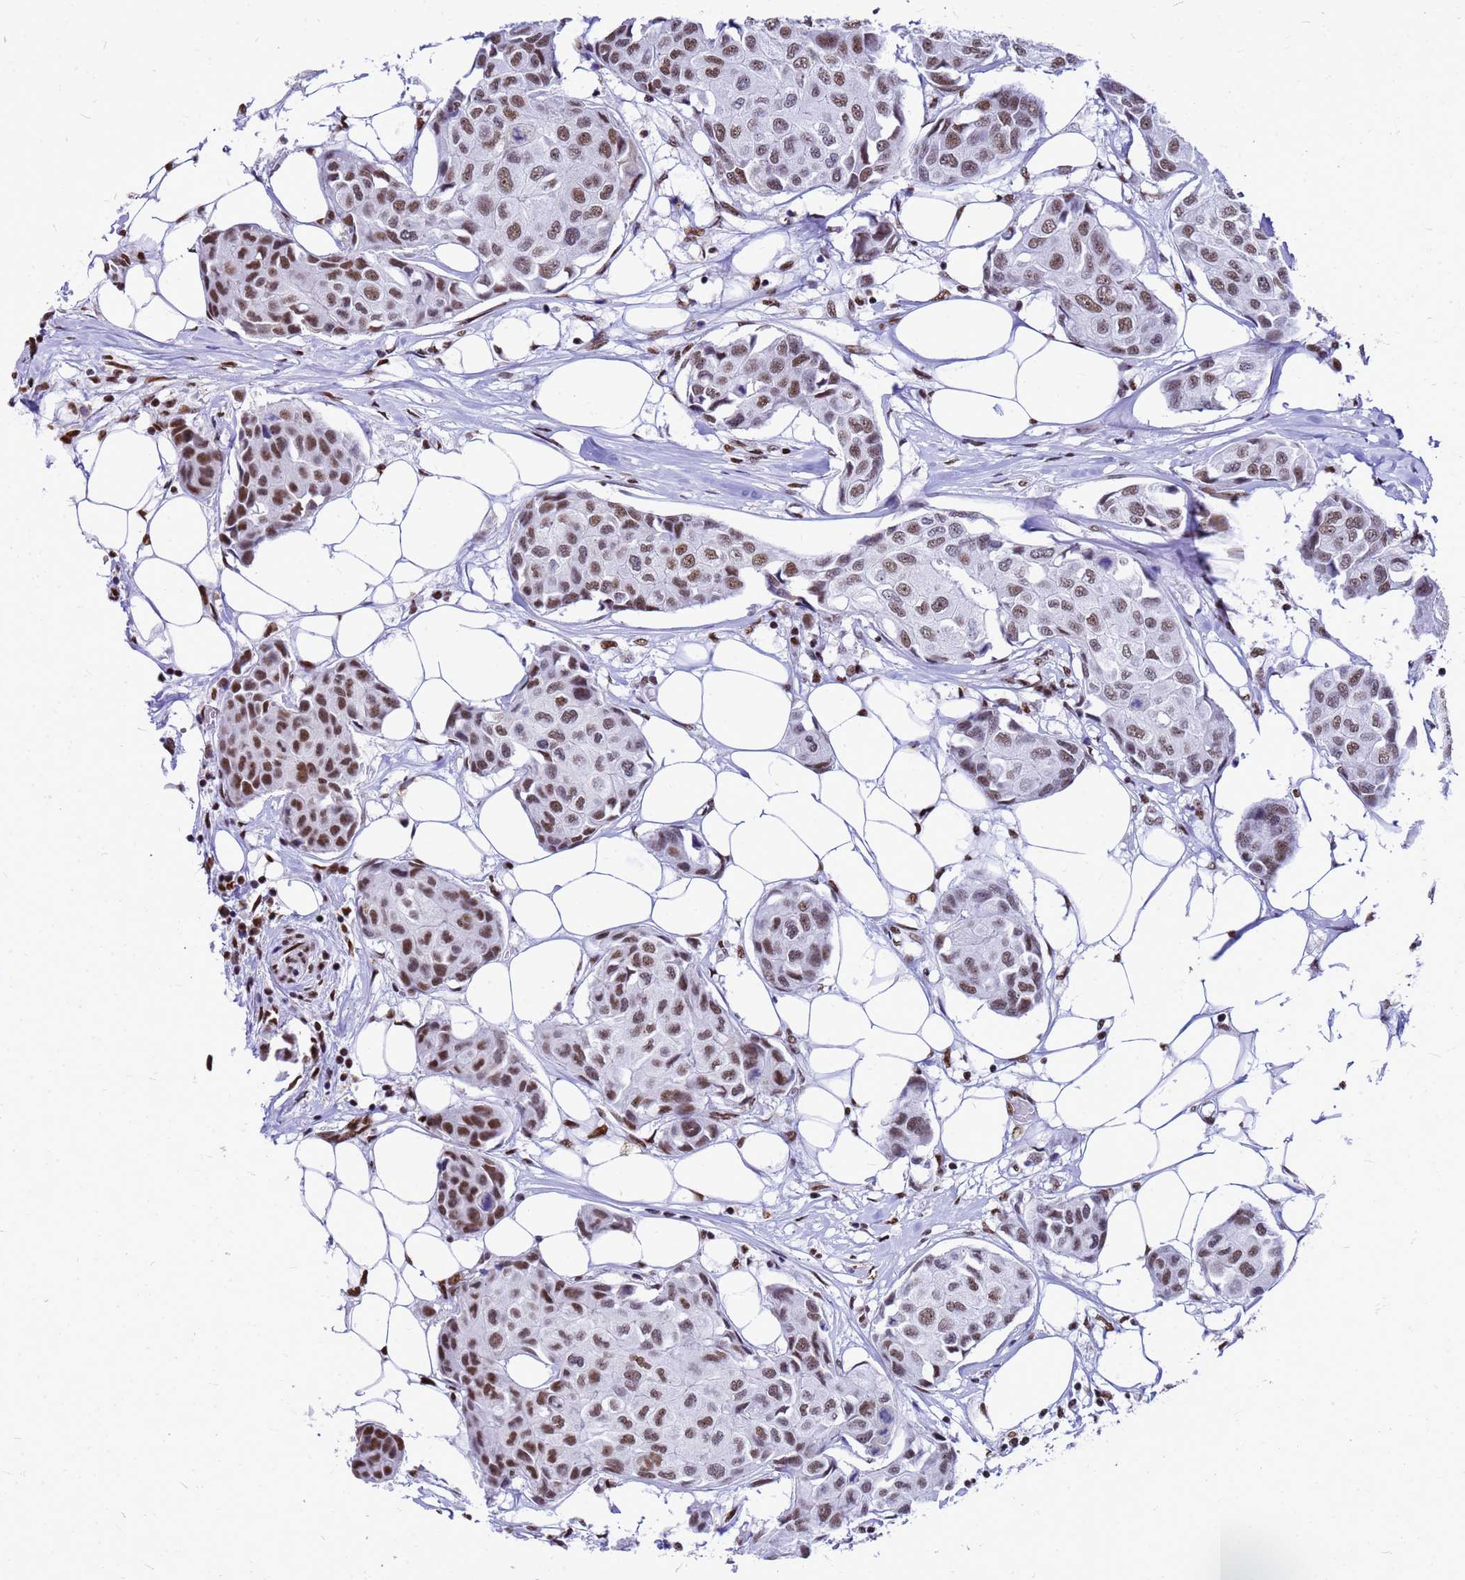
{"staining": {"intensity": "moderate", "quantity": ">75%", "location": "nuclear"}, "tissue": "breast cancer", "cell_type": "Tumor cells", "image_type": "cancer", "snomed": [{"axis": "morphology", "description": "Duct carcinoma"}, {"axis": "topography", "description": "Breast"}], "caption": "Human intraductal carcinoma (breast) stained with a protein marker displays moderate staining in tumor cells.", "gene": "SART3", "patient": {"sex": "female", "age": 80}}